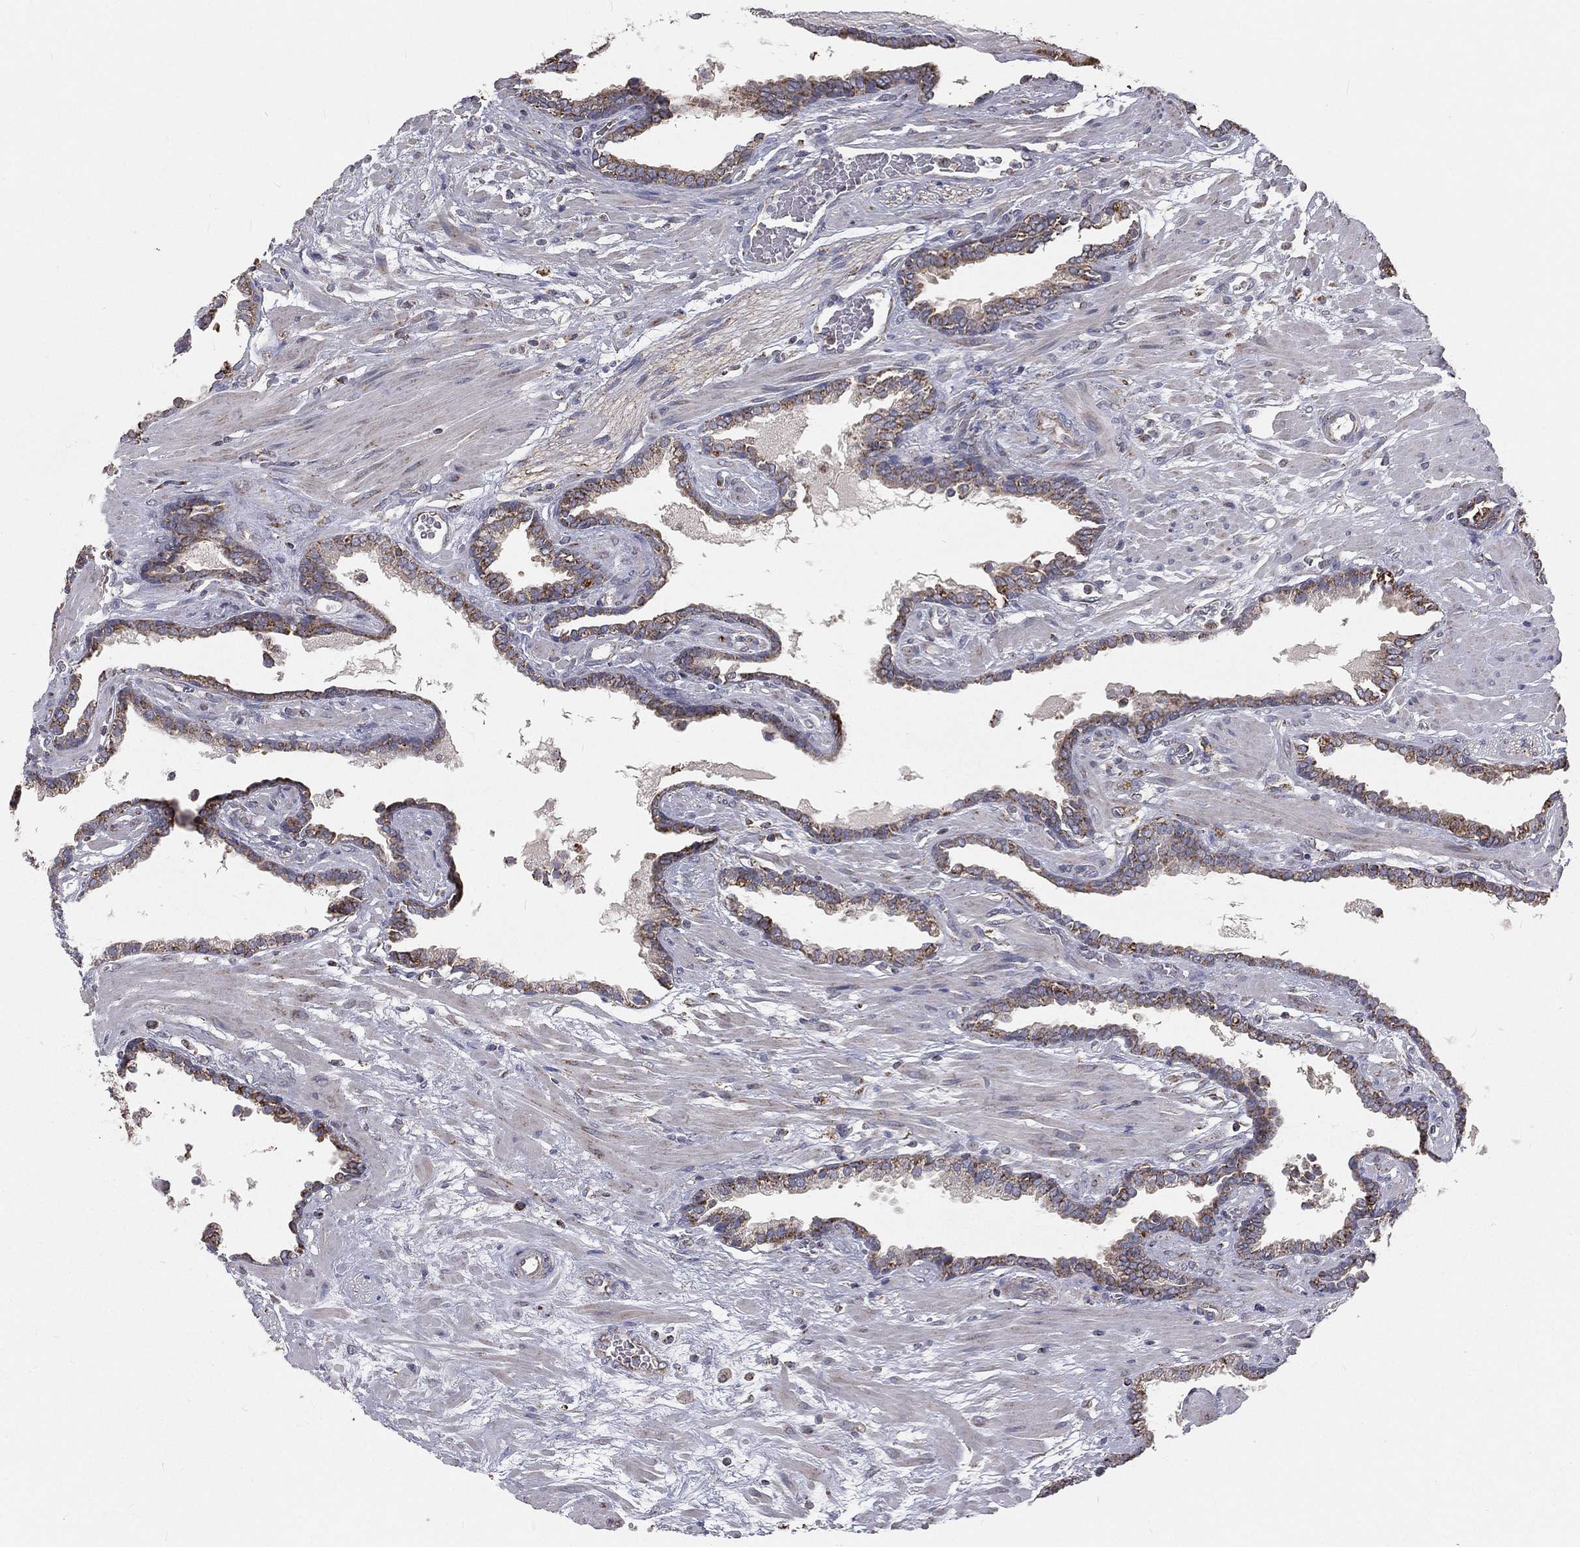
{"staining": {"intensity": "strong", "quantity": "<25%", "location": "cytoplasmic/membranous"}, "tissue": "prostate cancer", "cell_type": "Tumor cells", "image_type": "cancer", "snomed": [{"axis": "morphology", "description": "Adenocarcinoma, Low grade"}, {"axis": "topography", "description": "Prostate"}], "caption": "Prostate cancer (adenocarcinoma (low-grade)) was stained to show a protein in brown. There is medium levels of strong cytoplasmic/membranous expression in about <25% of tumor cells.", "gene": "HADH", "patient": {"sex": "male", "age": 69}}